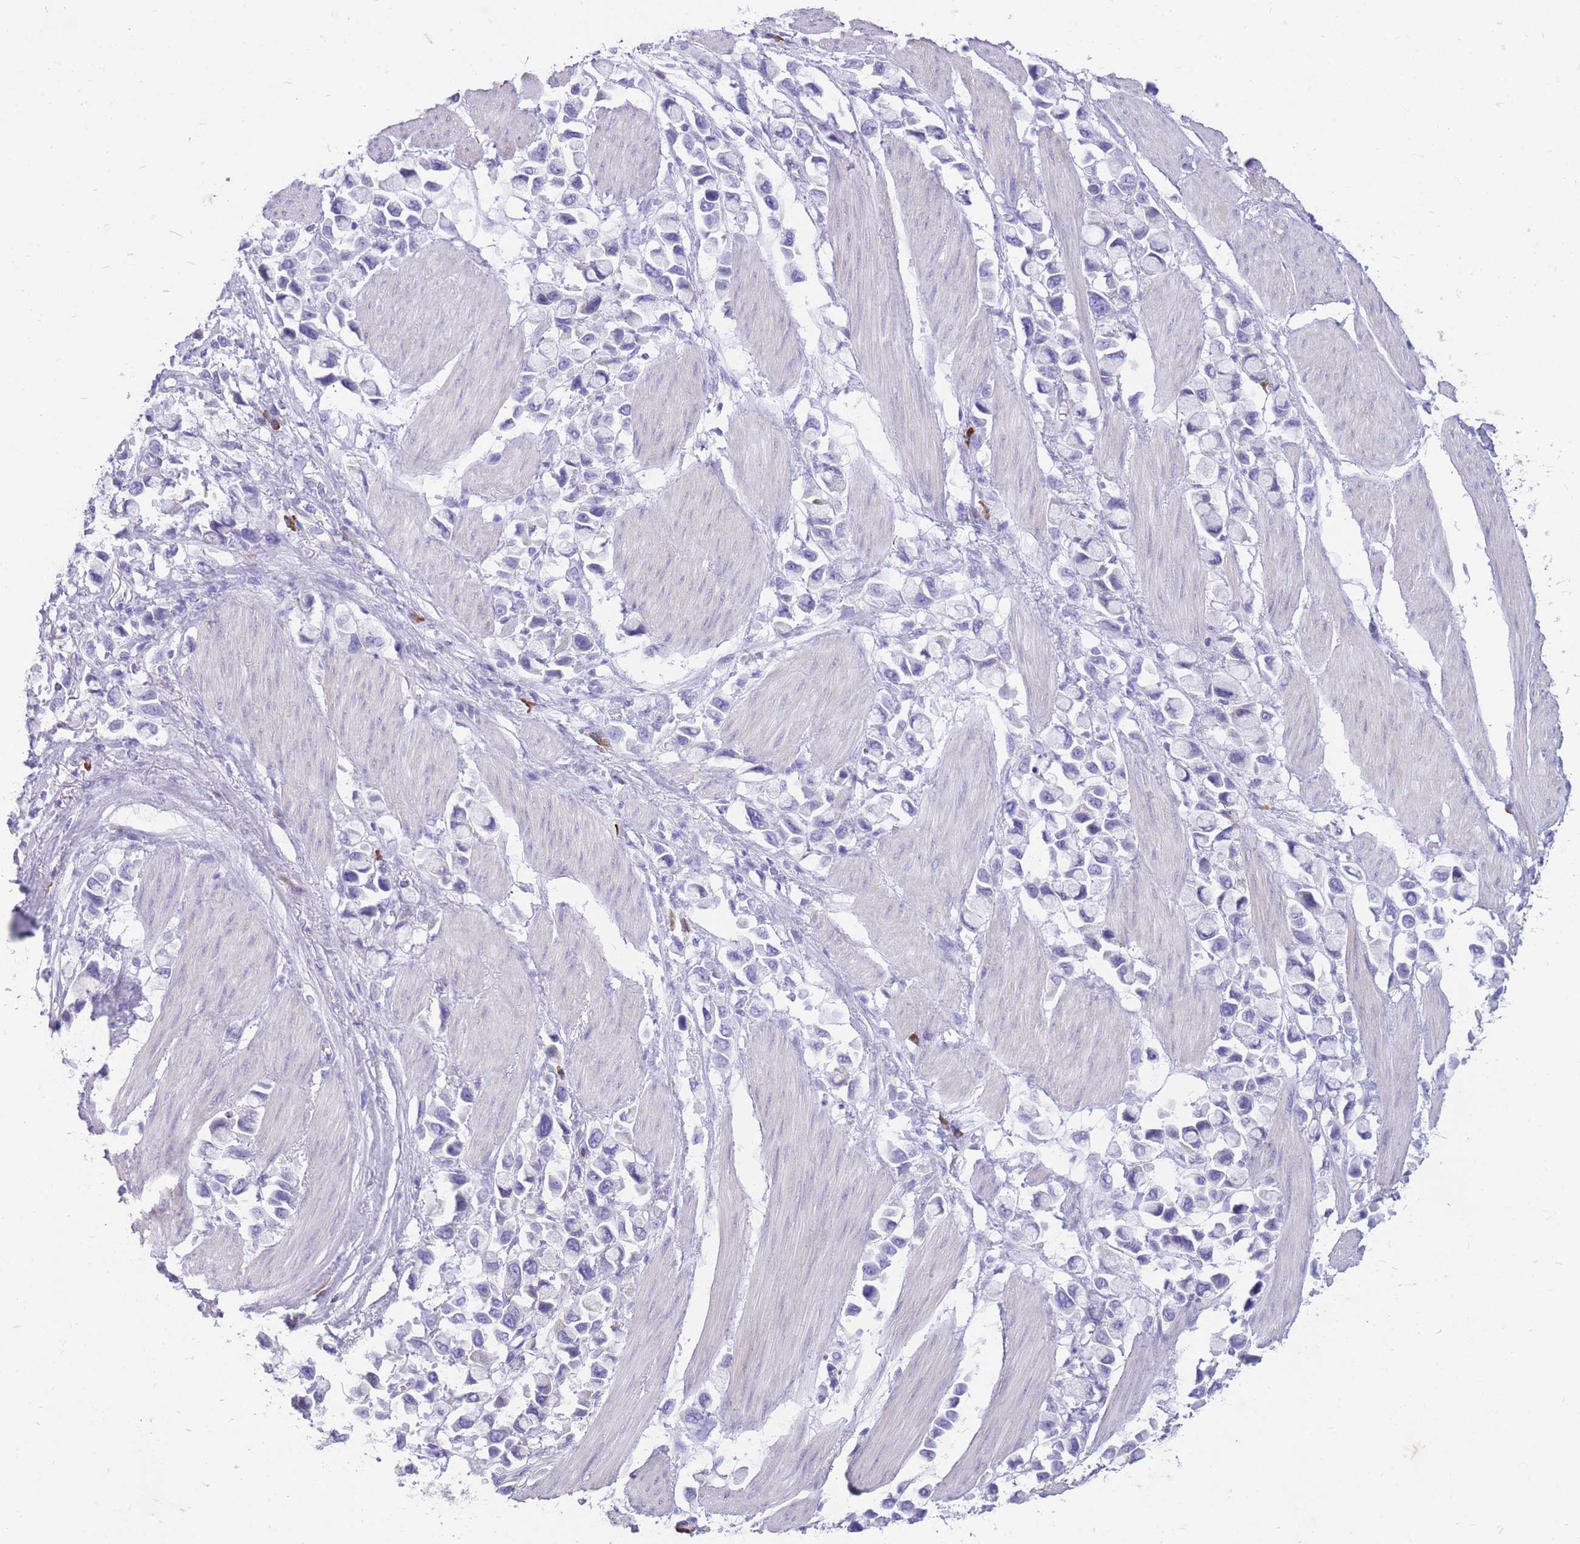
{"staining": {"intensity": "negative", "quantity": "none", "location": "none"}, "tissue": "stomach cancer", "cell_type": "Tumor cells", "image_type": "cancer", "snomed": [{"axis": "morphology", "description": "Adenocarcinoma, NOS"}, {"axis": "topography", "description": "Stomach"}], "caption": "This is an IHC photomicrograph of human adenocarcinoma (stomach). There is no positivity in tumor cells.", "gene": "ZFP37", "patient": {"sex": "female", "age": 81}}